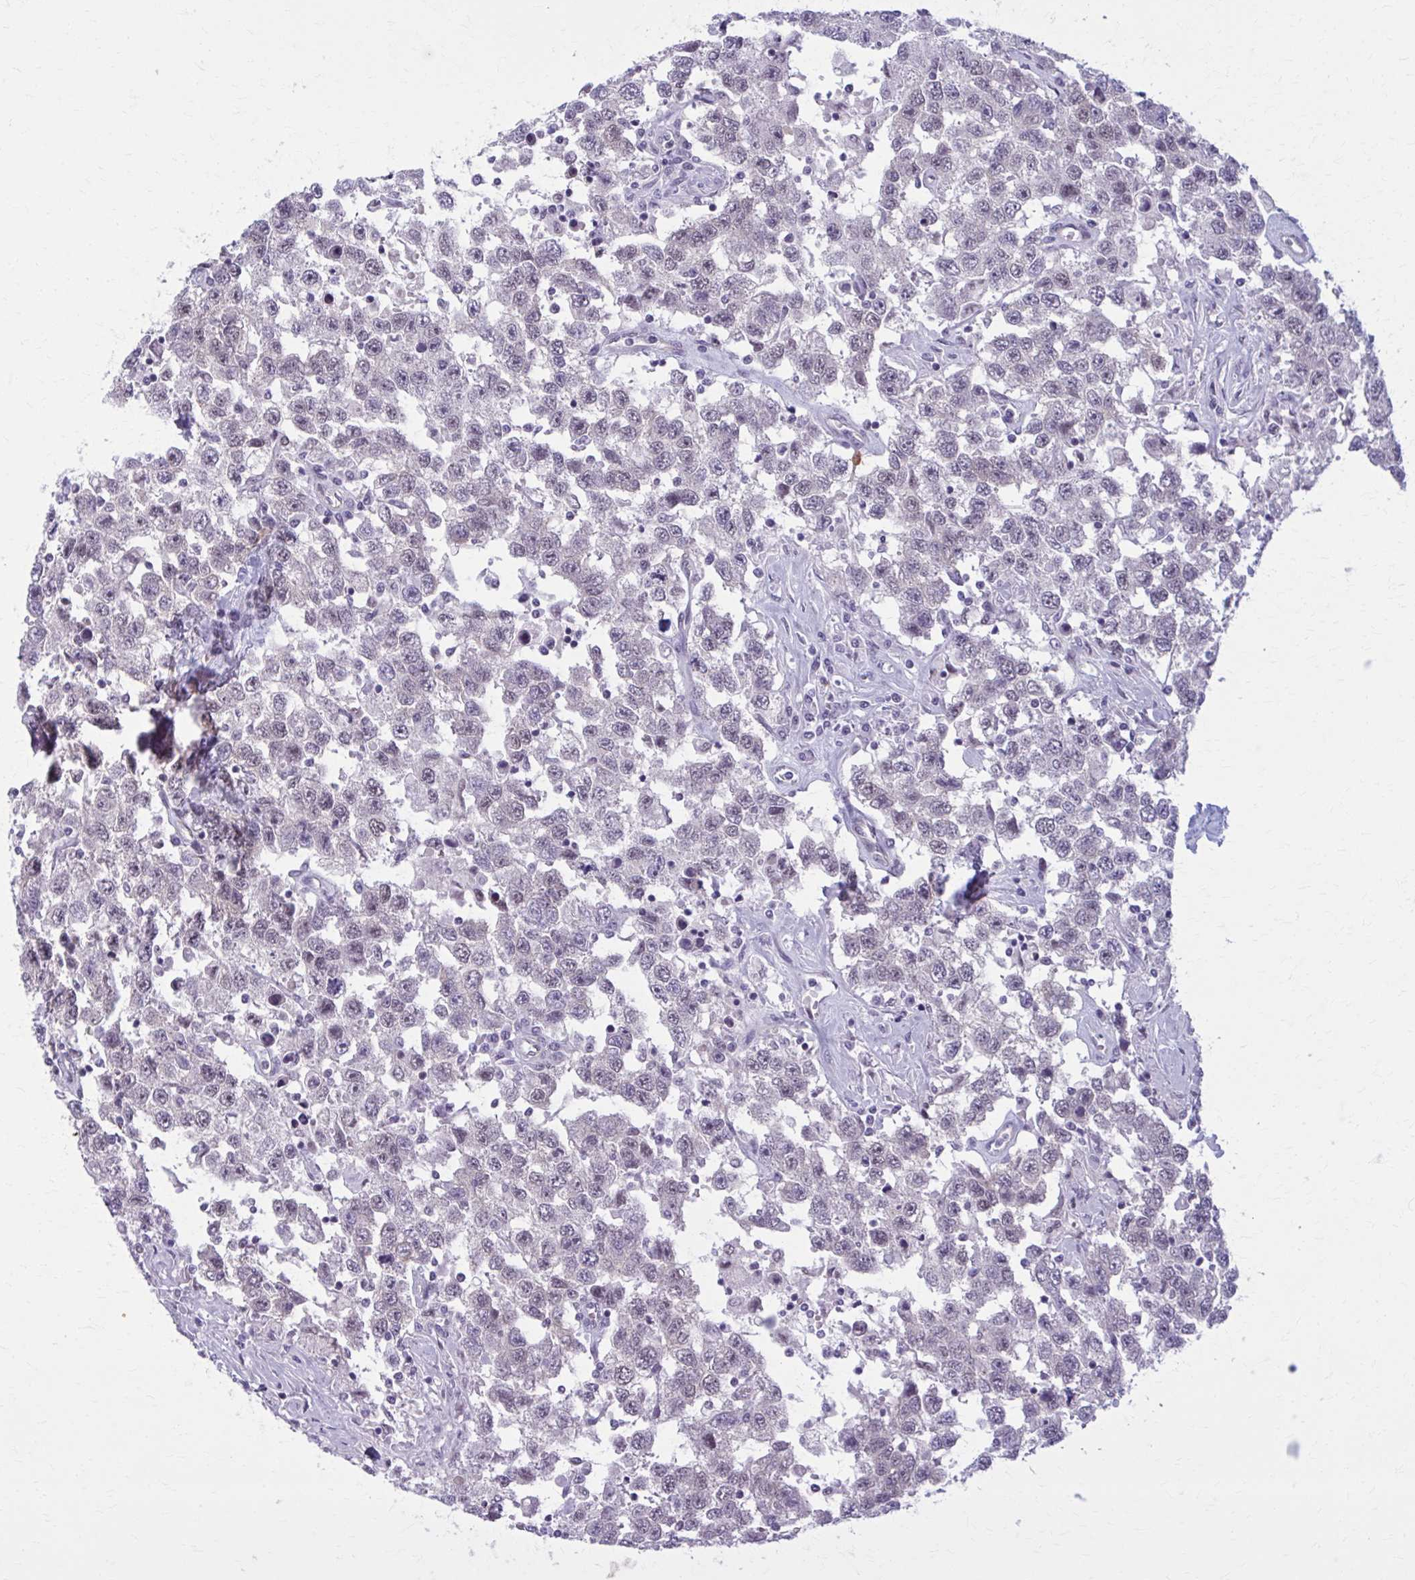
{"staining": {"intensity": "negative", "quantity": "none", "location": "none"}, "tissue": "testis cancer", "cell_type": "Tumor cells", "image_type": "cancer", "snomed": [{"axis": "morphology", "description": "Seminoma, NOS"}, {"axis": "topography", "description": "Testis"}], "caption": "Tumor cells show no significant protein positivity in testis cancer (seminoma).", "gene": "NUMBL", "patient": {"sex": "male", "age": 41}}